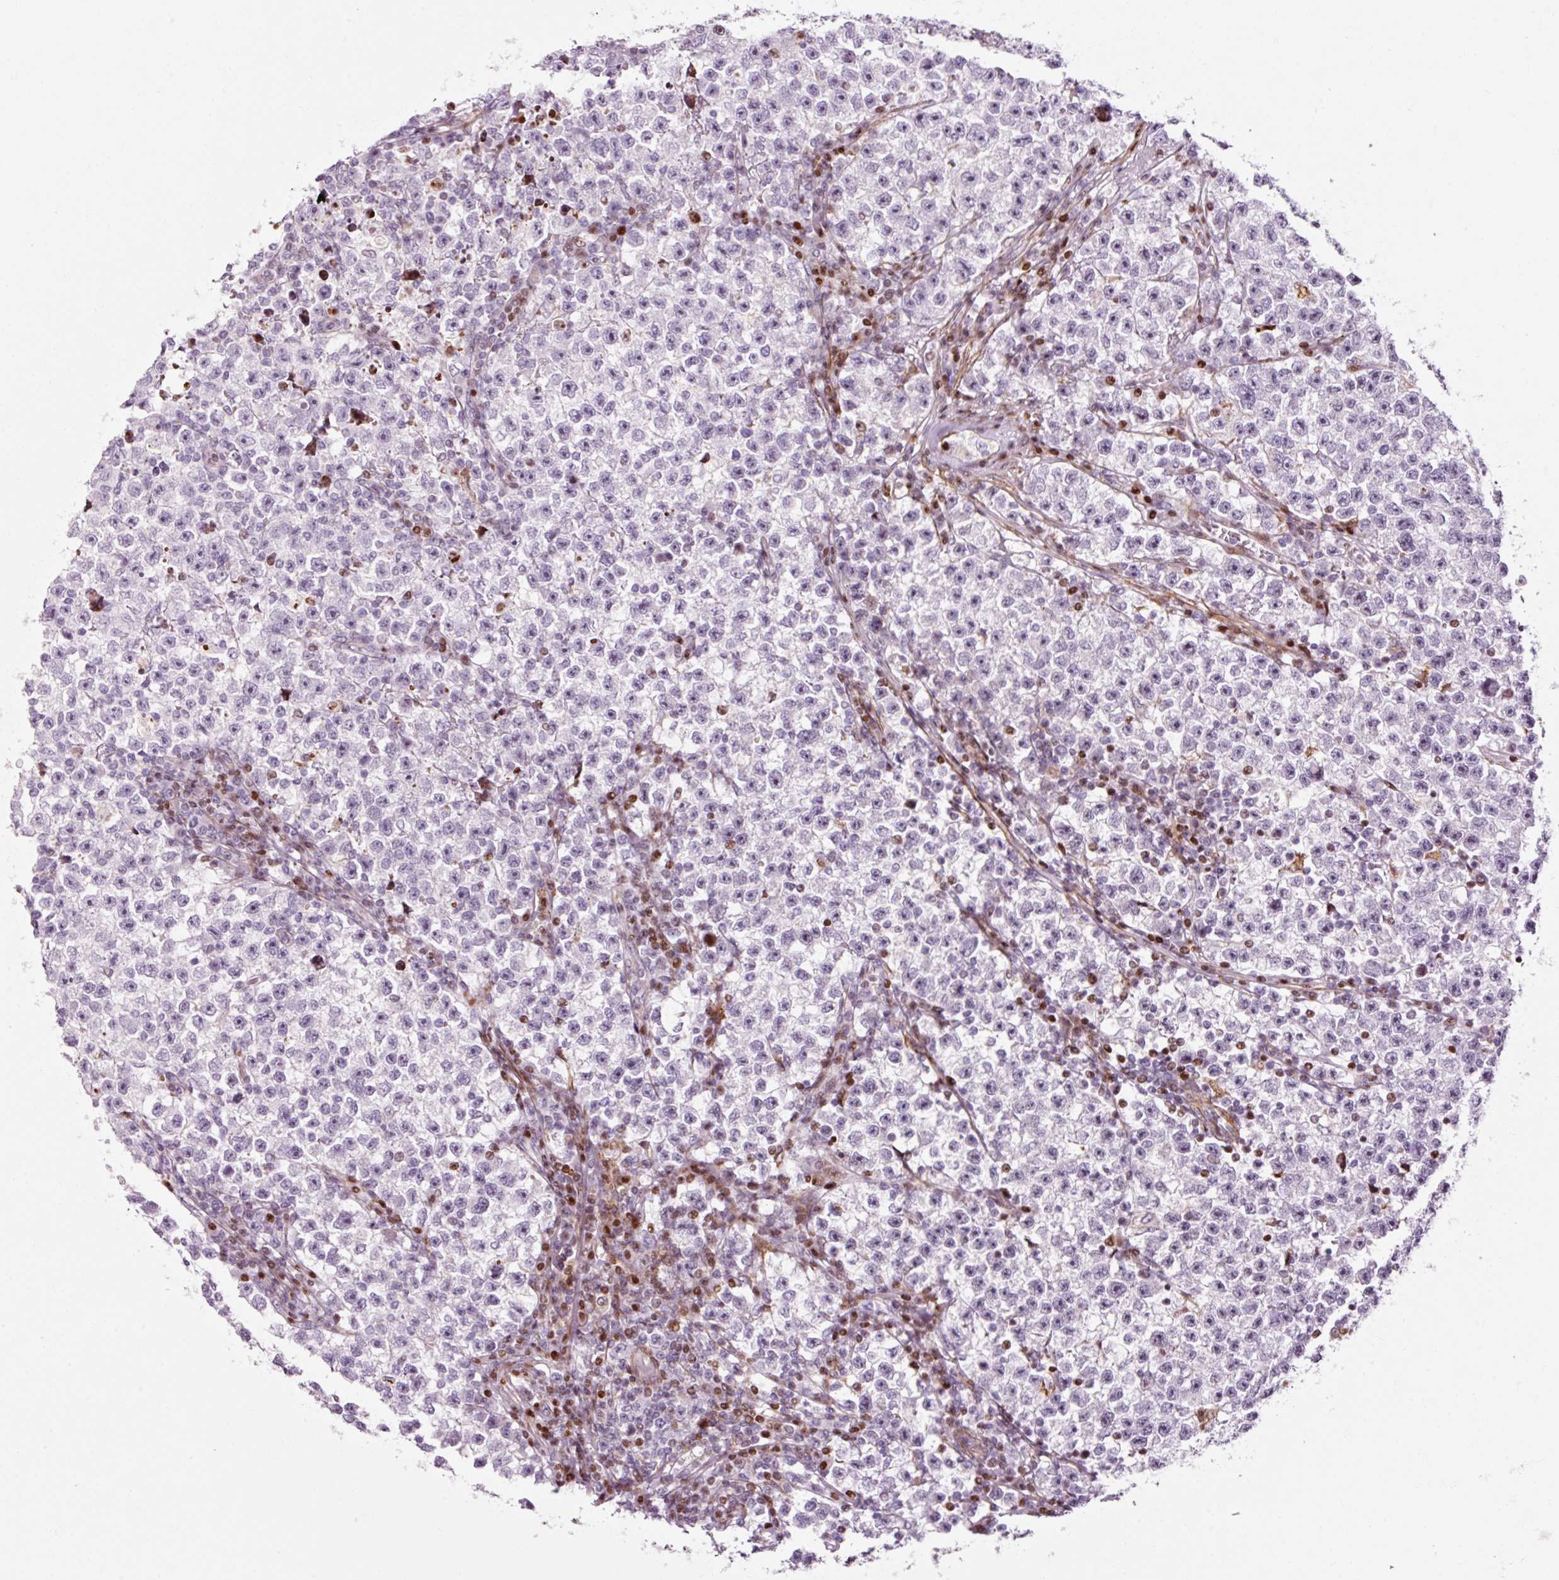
{"staining": {"intensity": "negative", "quantity": "none", "location": "none"}, "tissue": "testis cancer", "cell_type": "Tumor cells", "image_type": "cancer", "snomed": [{"axis": "morphology", "description": "Seminoma, NOS"}, {"axis": "topography", "description": "Testis"}], "caption": "Immunohistochemistry (IHC) micrograph of testis cancer stained for a protein (brown), which reveals no positivity in tumor cells. (DAB (3,3'-diaminobenzidine) IHC visualized using brightfield microscopy, high magnification).", "gene": "ANKRD20A1", "patient": {"sex": "male", "age": 22}}